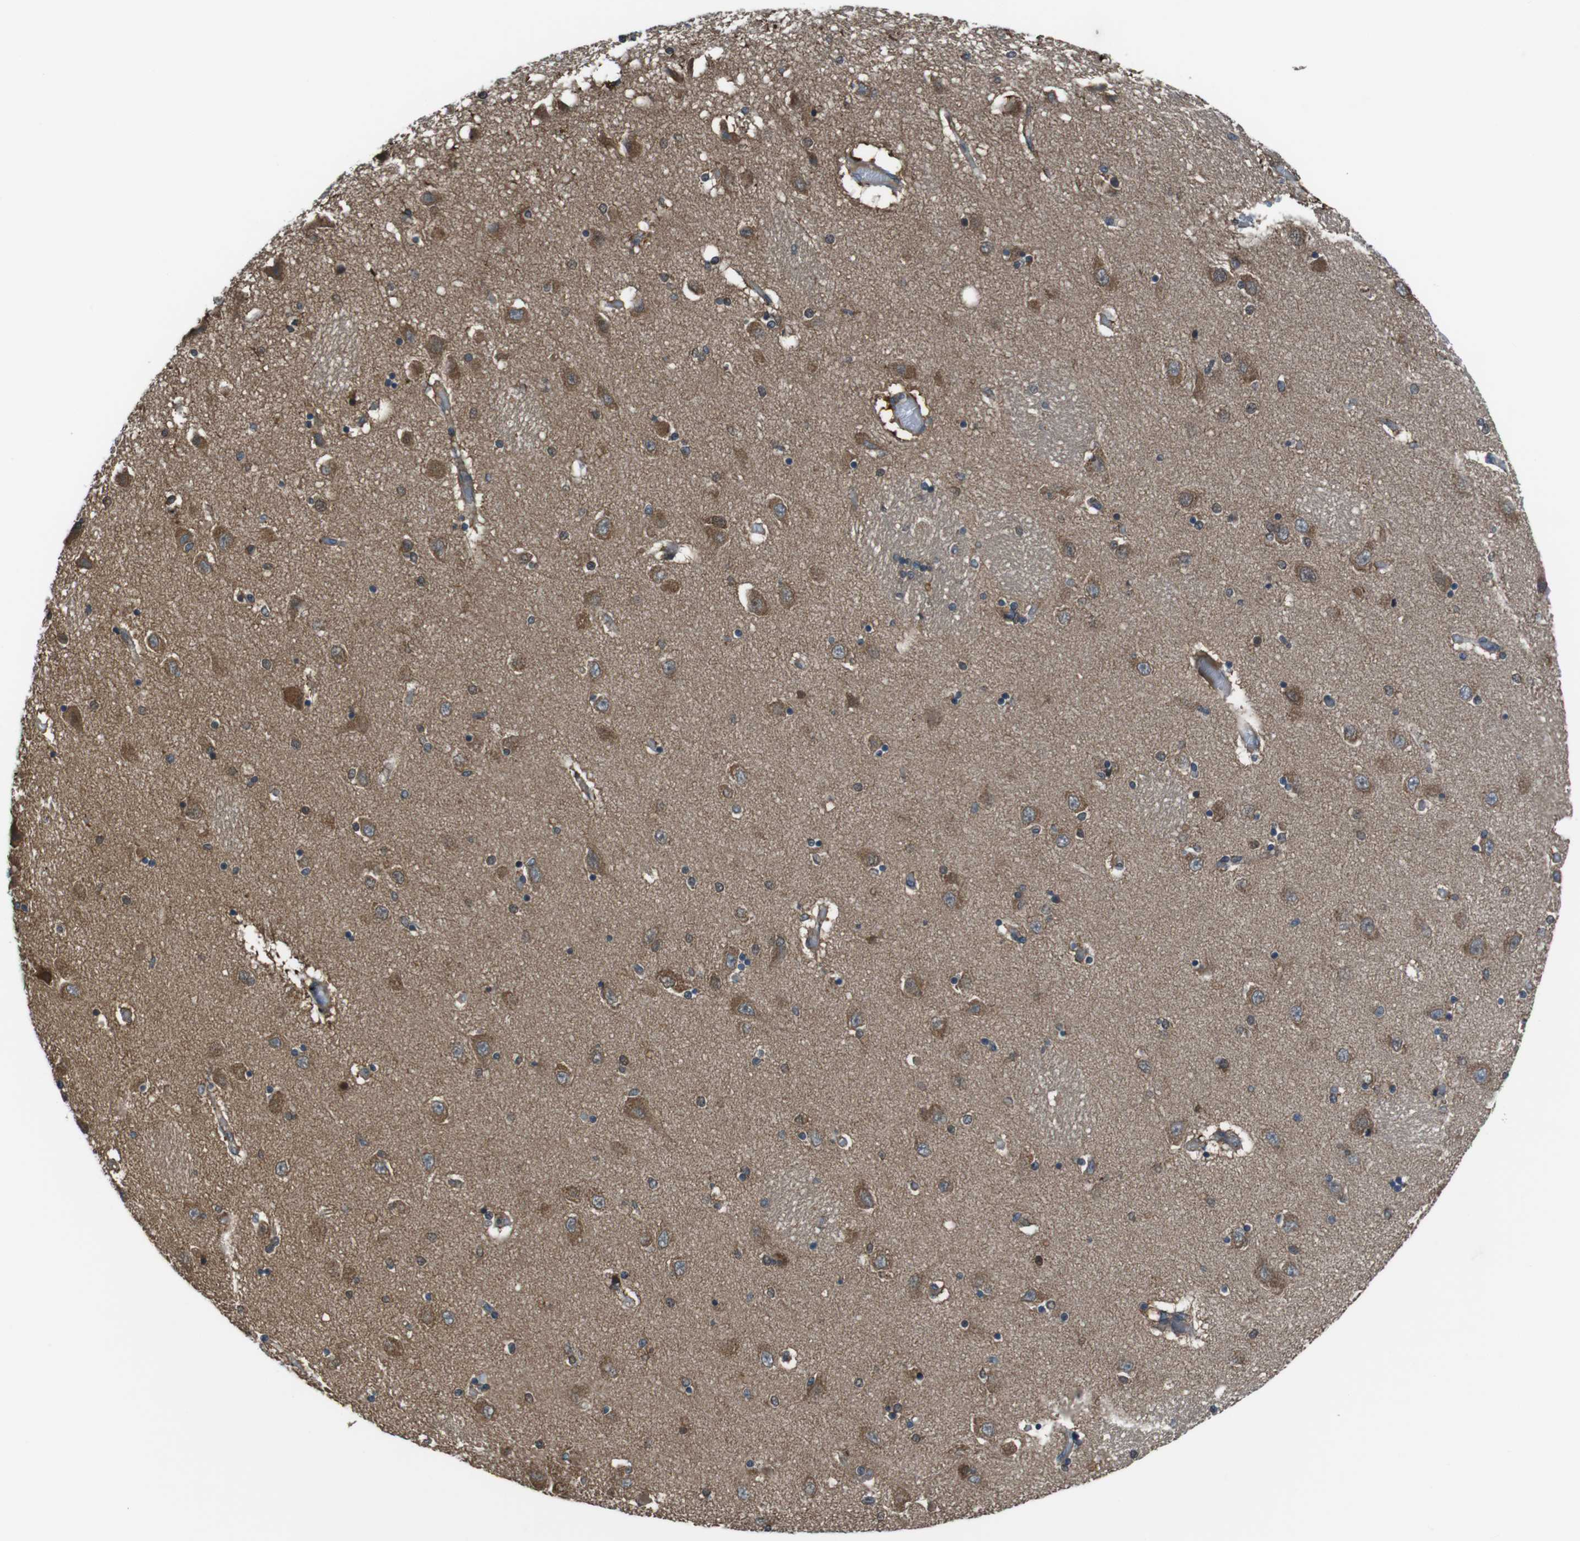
{"staining": {"intensity": "moderate", "quantity": "25%-75%", "location": "cytoplasmic/membranous"}, "tissue": "hippocampus", "cell_type": "Glial cells", "image_type": "normal", "snomed": [{"axis": "morphology", "description": "Normal tissue, NOS"}, {"axis": "topography", "description": "Hippocampus"}], "caption": "About 25%-75% of glial cells in normal human hippocampus demonstrate moderate cytoplasmic/membranous protein staining as visualized by brown immunohistochemical staining.", "gene": "SSR3", "patient": {"sex": "female", "age": 54}}